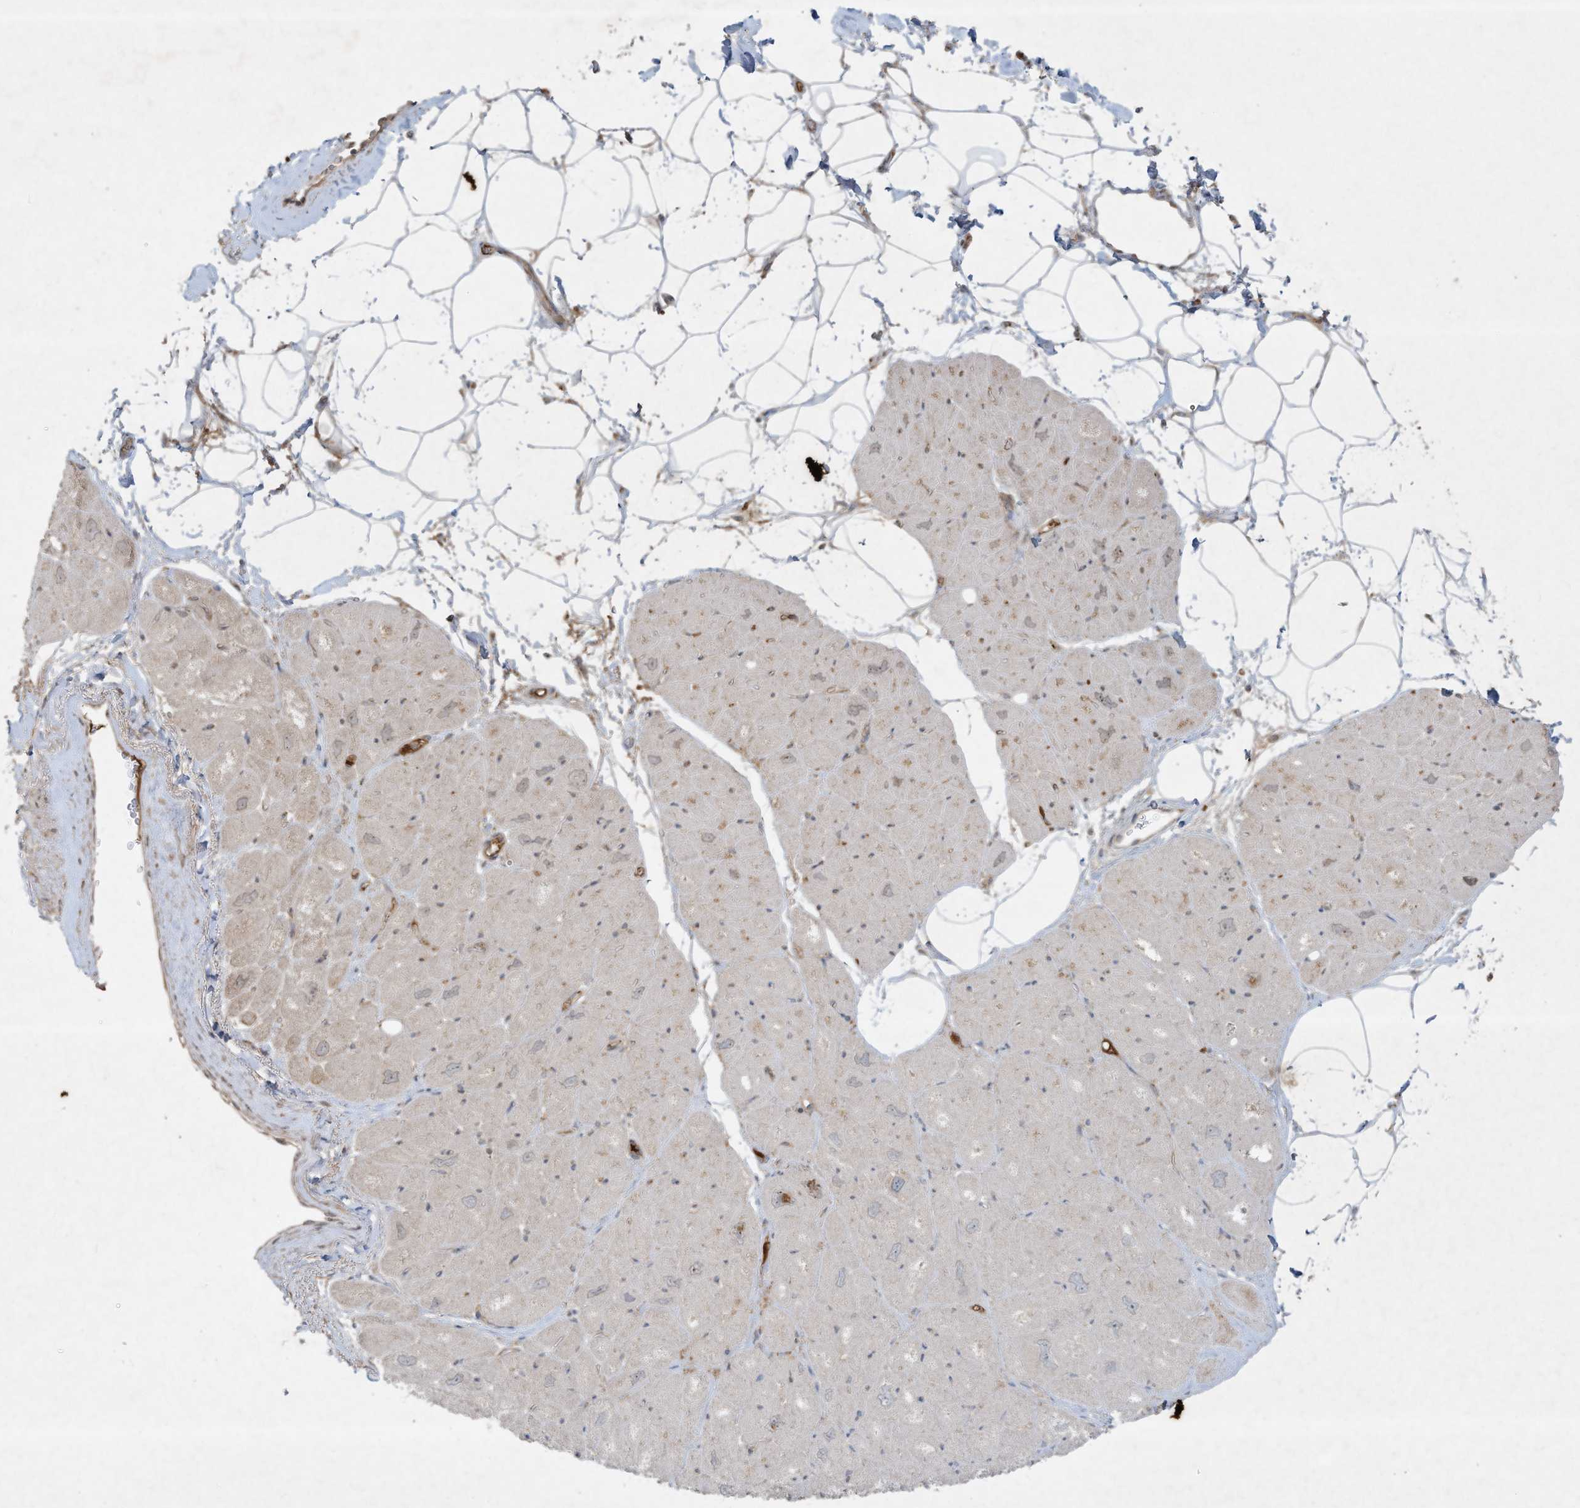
{"staining": {"intensity": "moderate", "quantity": "25%-75%", "location": "cytoplasmic/membranous"}, "tissue": "heart muscle", "cell_type": "Cardiomyocytes", "image_type": "normal", "snomed": [{"axis": "morphology", "description": "Normal tissue, NOS"}, {"axis": "topography", "description": "Heart"}], "caption": "Moderate cytoplasmic/membranous protein staining is seen in approximately 25%-75% of cardiomyocytes in heart muscle.", "gene": "FETUB", "patient": {"sex": "male", "age": 50}}